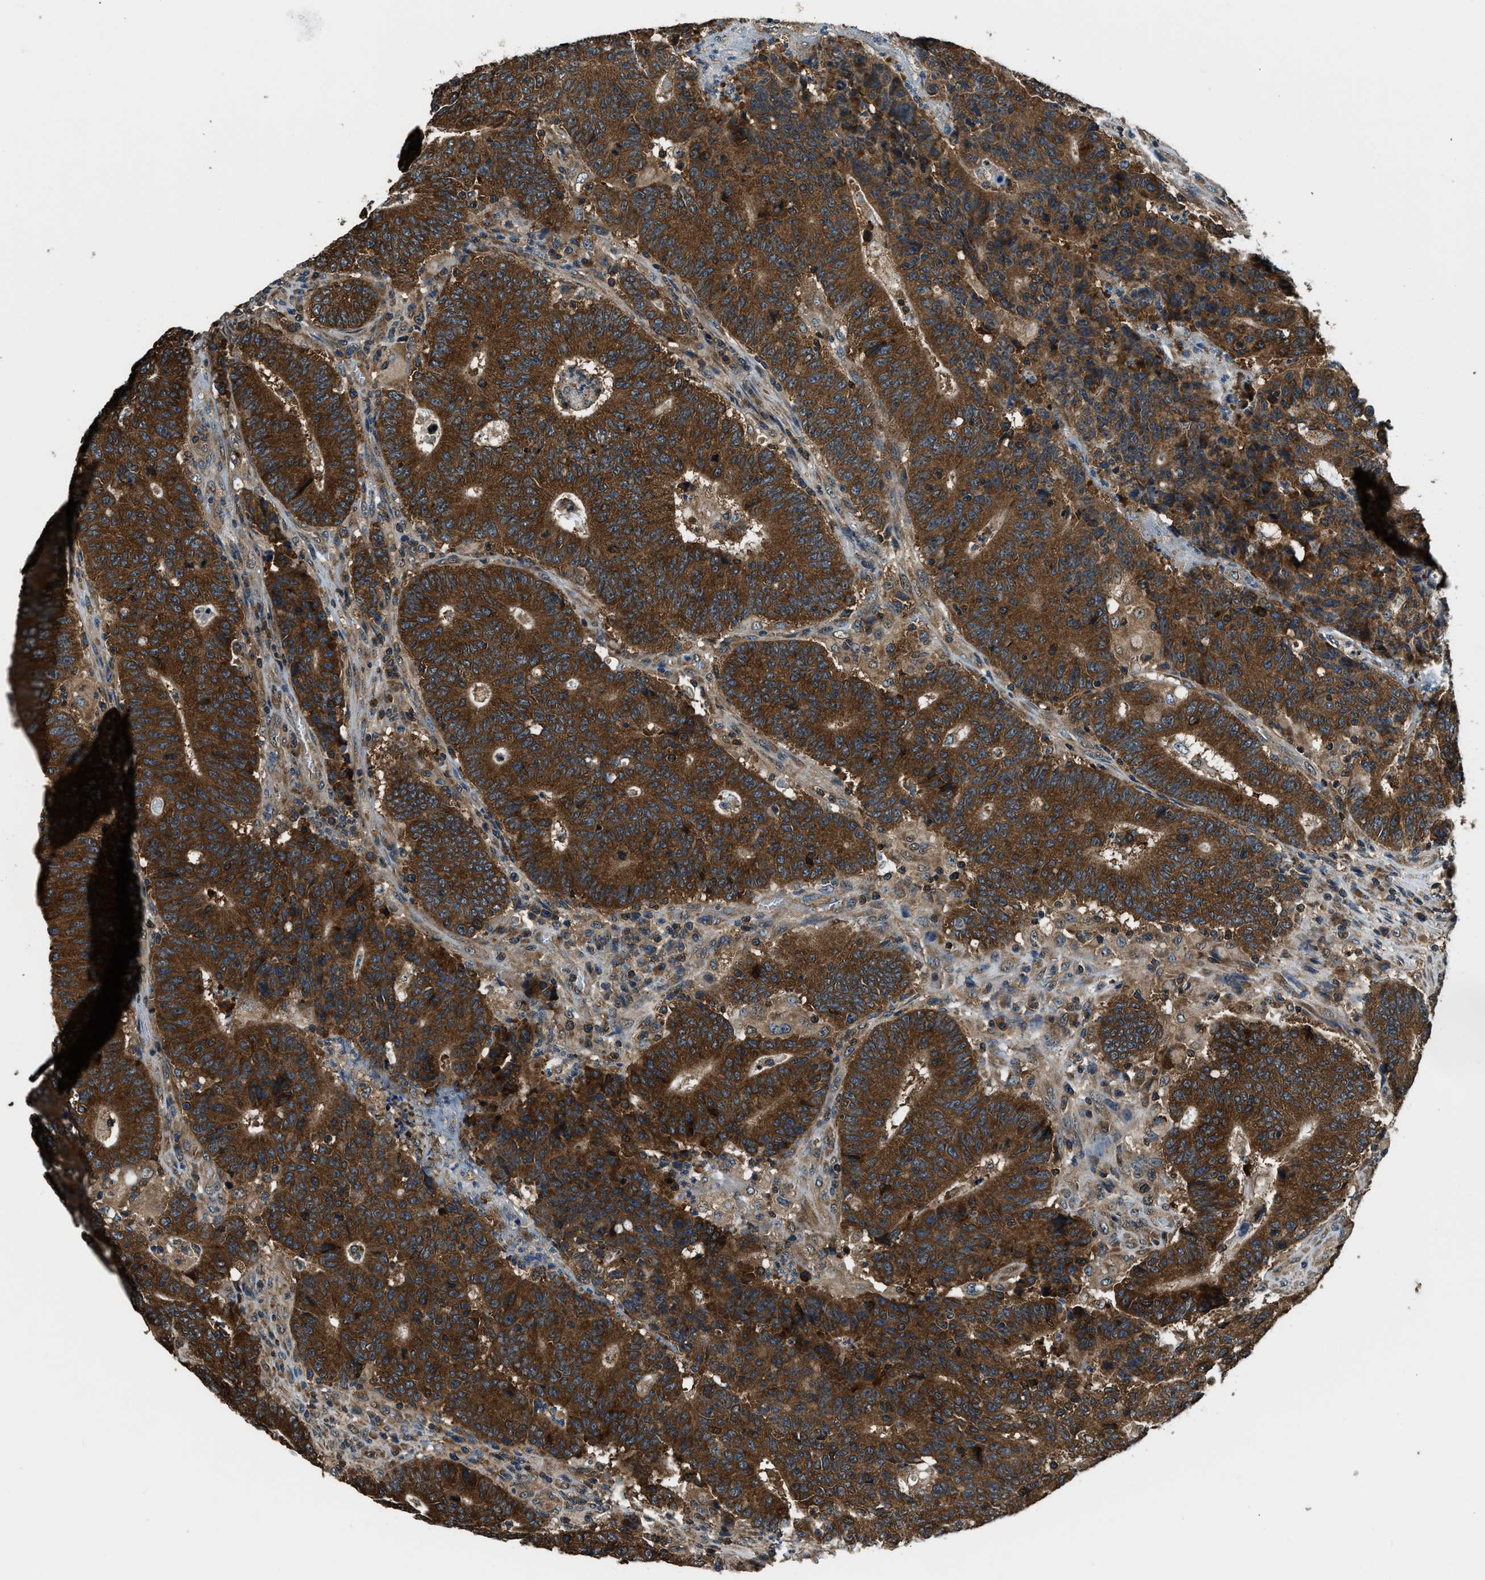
{"staining": {"intensity": "strong", "quantity": ">75%", "location": "cytoplasmic/membranous"}, "tissue": "colorectal cancer", "cell_type": "Tumor cells", "image_type": "cancer", "snomed": [{"axis": "morphology", "description": "Normal tissue, NOS"}, {"axis": "morphology", "description": "Adenocarcinoma, NOS"}, {"axis": "topography", "description": "Colon"}], "caption": "Immunohistochemical staining of adenocarcinoma (colorectal) exhibits high levels of strong cytoplasmic/membranous positivity in about >75% of tumor cells. Using DAB (3,3'-diaminobenzidine) (brown) and hematoxylin (blue) stains, captured at high magnification using brightfield microscopy.", "gene": "ARFGAP2", "patient": {"sex": "female", "age": 75}}